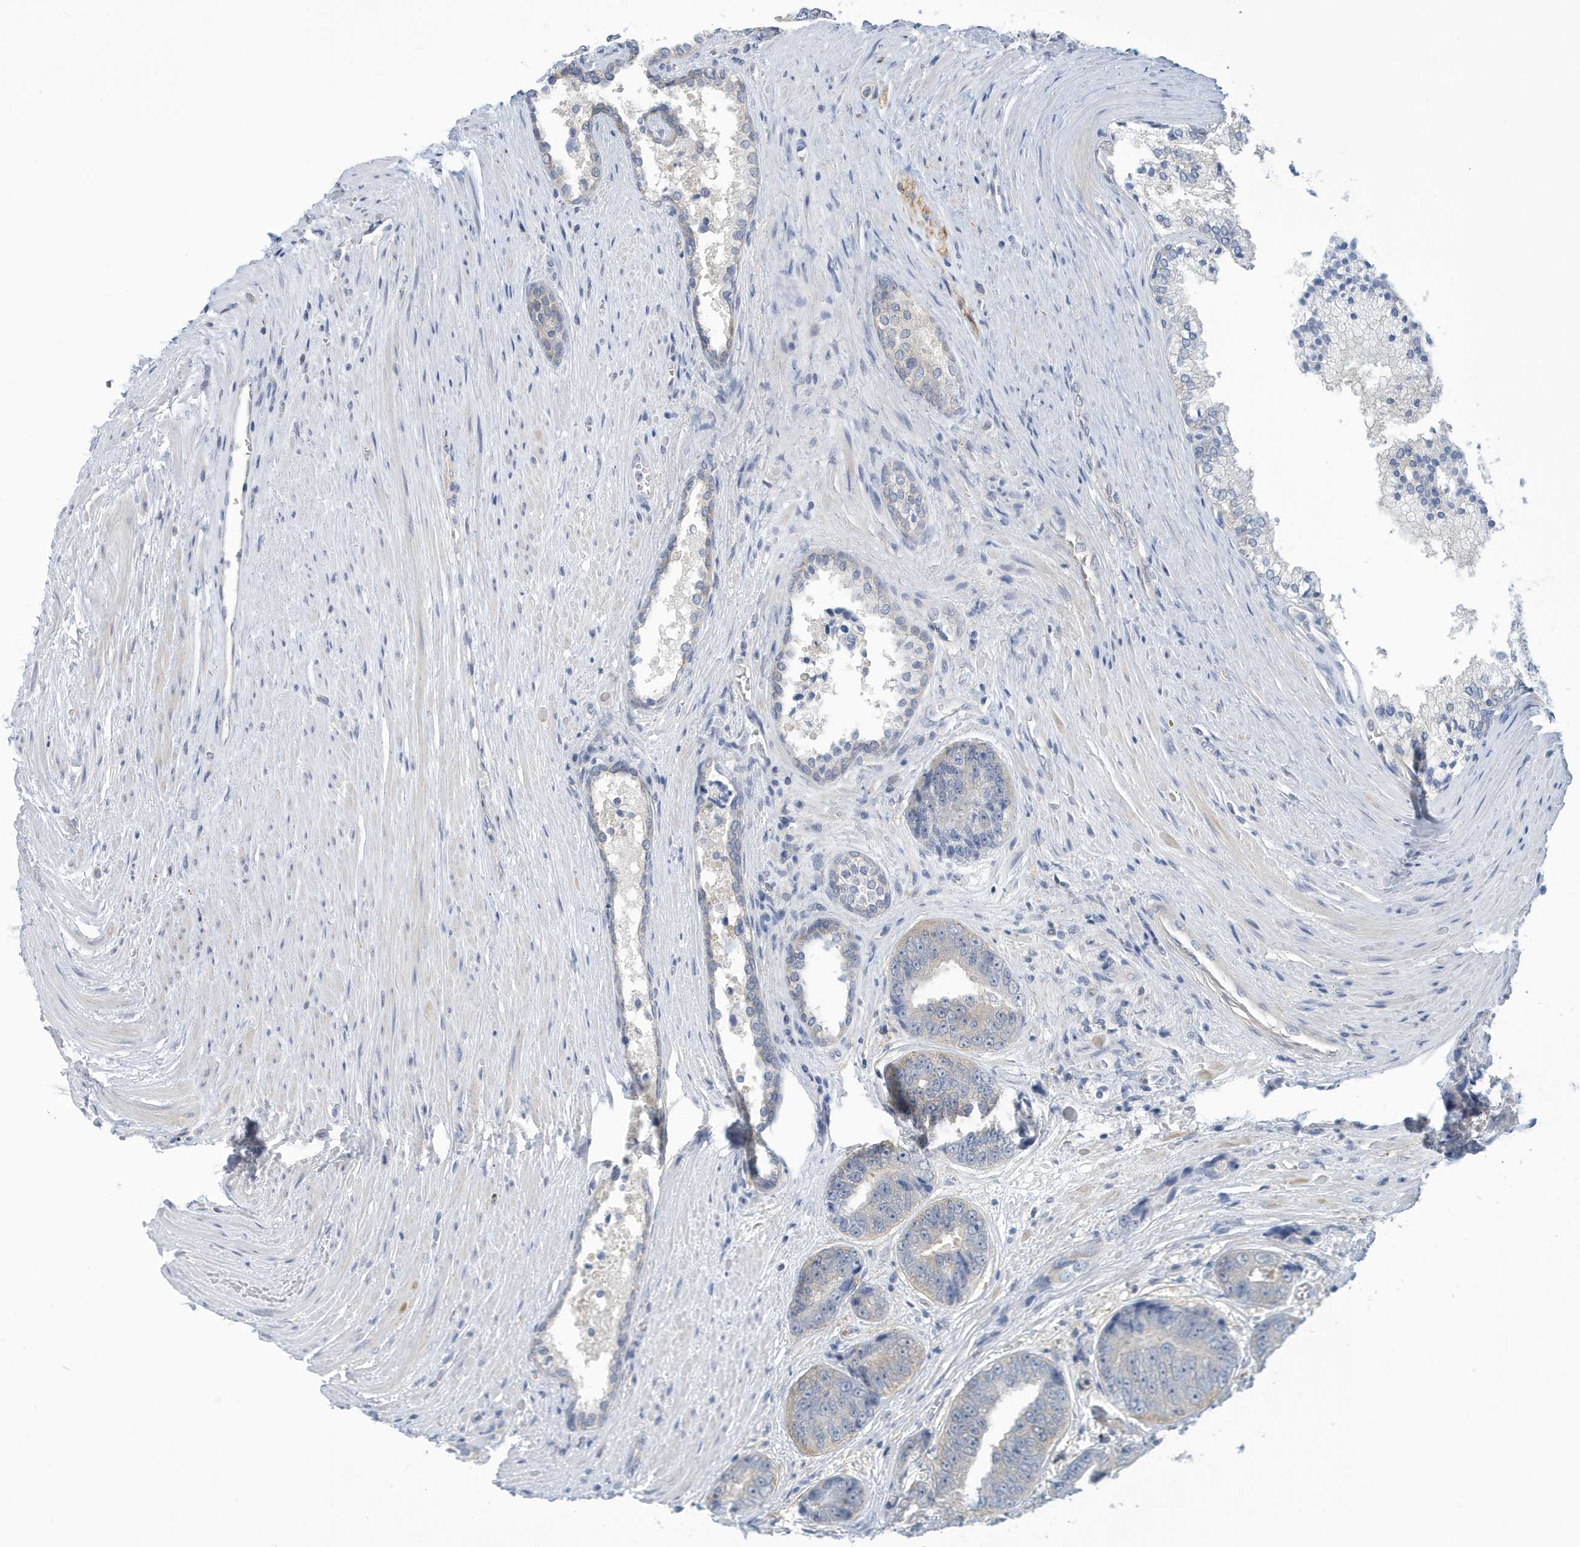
{"staining": {"intensity": "negative", "quantity": "none", "location": "none"}, "tissue": "prostate cancer", "cell_type": "Tumor cells", "image_type": "cancer", "snomed": [{"axis": "morphology", "description": "Adenocarcinoma, High grade"}, {"axis": "topography", "description": "Prostate"}], "caption": "Prostate cancer stained for a protein using IHC reveals no staining tumor cells.", "gene": "VTA1", "patient": {"sex": "male", "age": 61}}